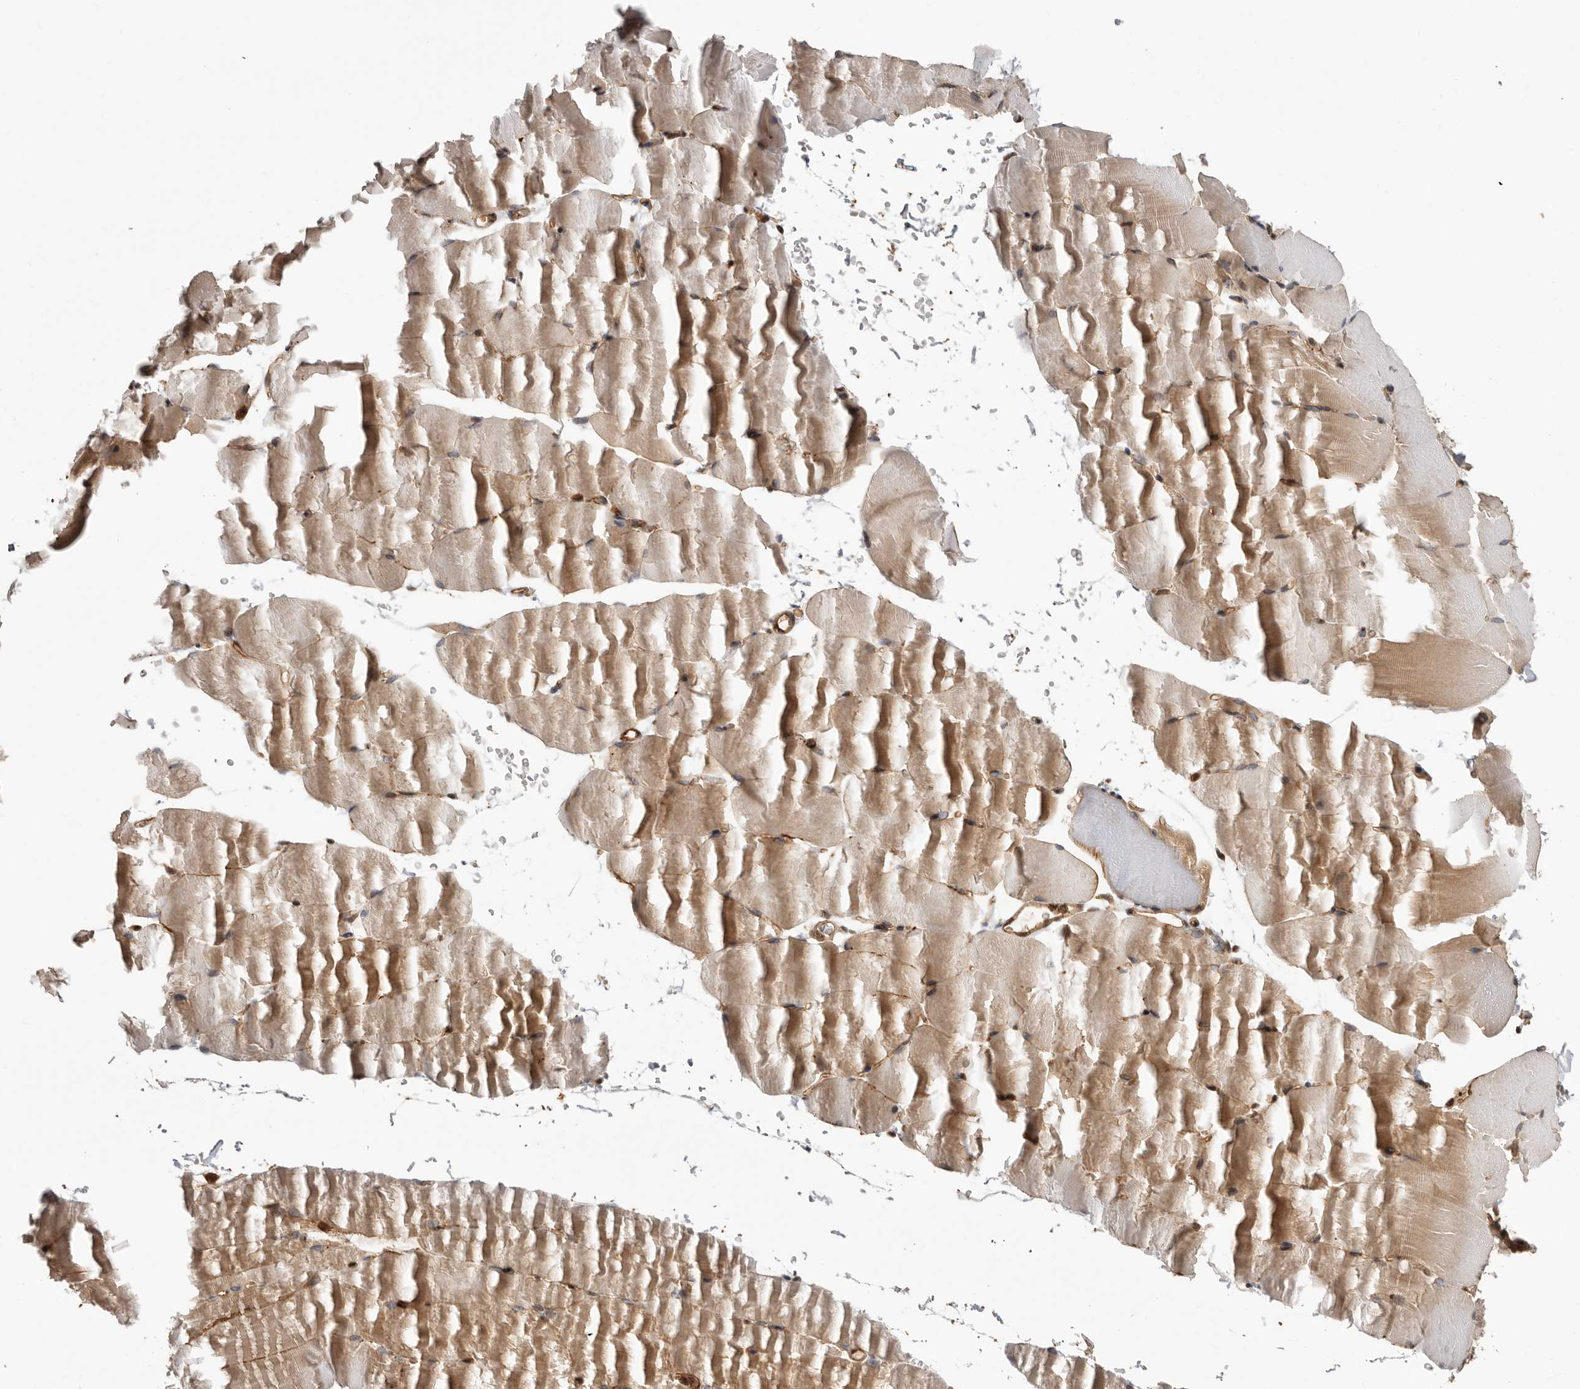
{"staining": {"intensity": "weak", "quantity": "25%-75%", "location": "cytoplasmic/membranous"}, "tissue": "skeletal muscle", "cell_type": "Myocytes", "image_type": "normal", "snomed": [{"axis": "morphology", "description": "Normal tissue, NOS"}, {"axis": "topography", "description": "Skeletal muscle"}, {"axis": "topography", "description": "Parathyroid gland"}], "caption": "Myocytes display low levels of weak cytoplasmic/membranous expression in about 25%-75% of cells in benign human skeletal muscle. (IHC, brightfield microscopy, high magnification).", "gene": "DHDDS", "patient": {"sex": "female", "age": 37}}